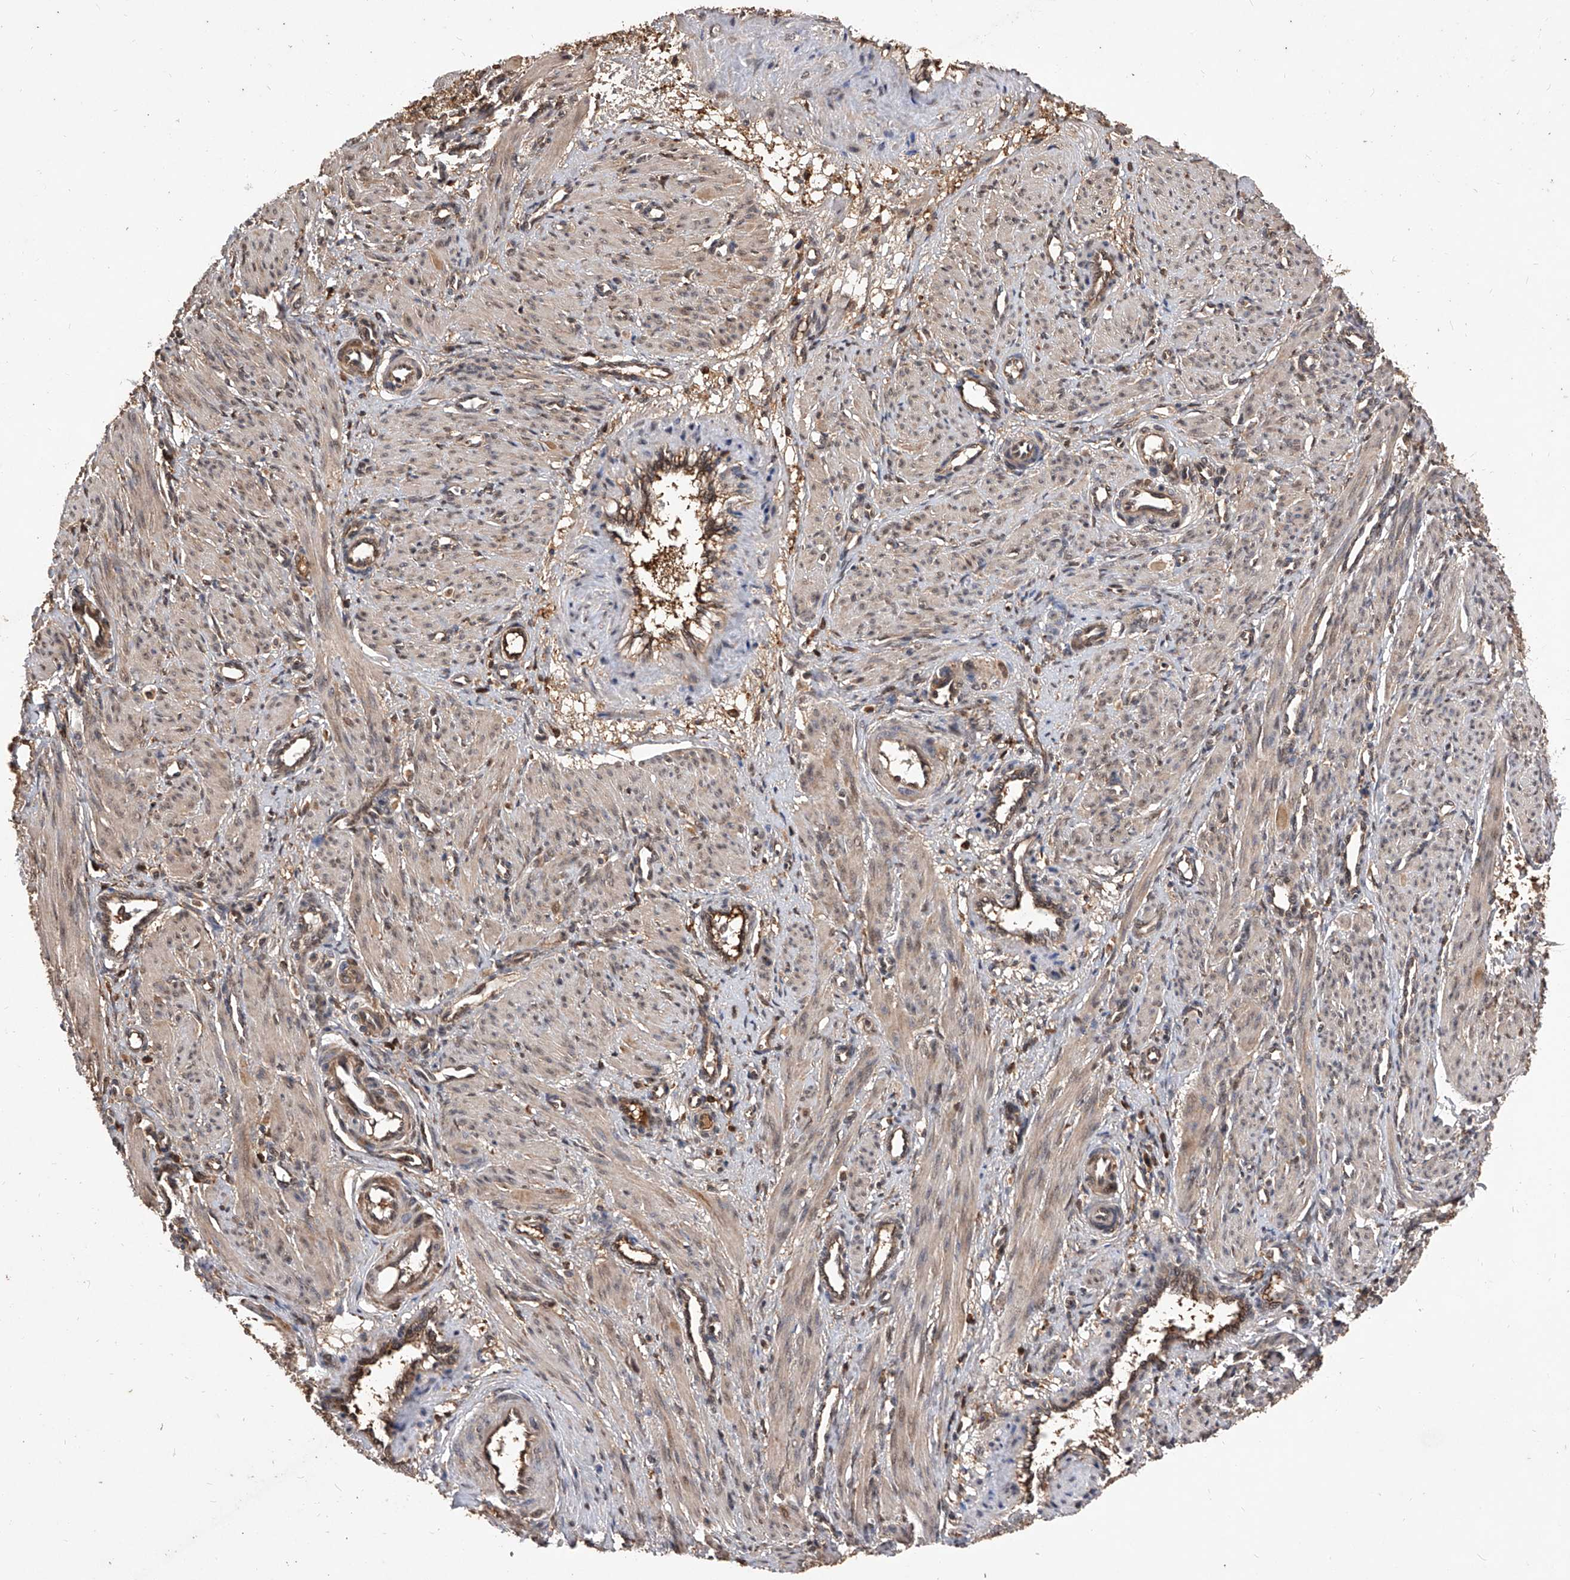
{"staining": {"intensity": "weak", "quantity": ">75%", "location": "cytoplasmic/membranous,nuclear"}, "tissue": "smooth muscle", "cell_type": "Smooth muscle cells", "image_type": "normal", "snomed": [{"axis": "morphology", "description": "Normal tissue, NOS"}, {"axis": "topography", "description": "Endometrium"}], "caption": "Immunohistochemical staining of normal smooth muscle exhibits >75% levels of weak cytoplasmic/membranous,nuclear protein staining in about >75% of smooth muscle cells.", "gene": "CFAP410", "patient": {"sex": "female", "age": 33}}